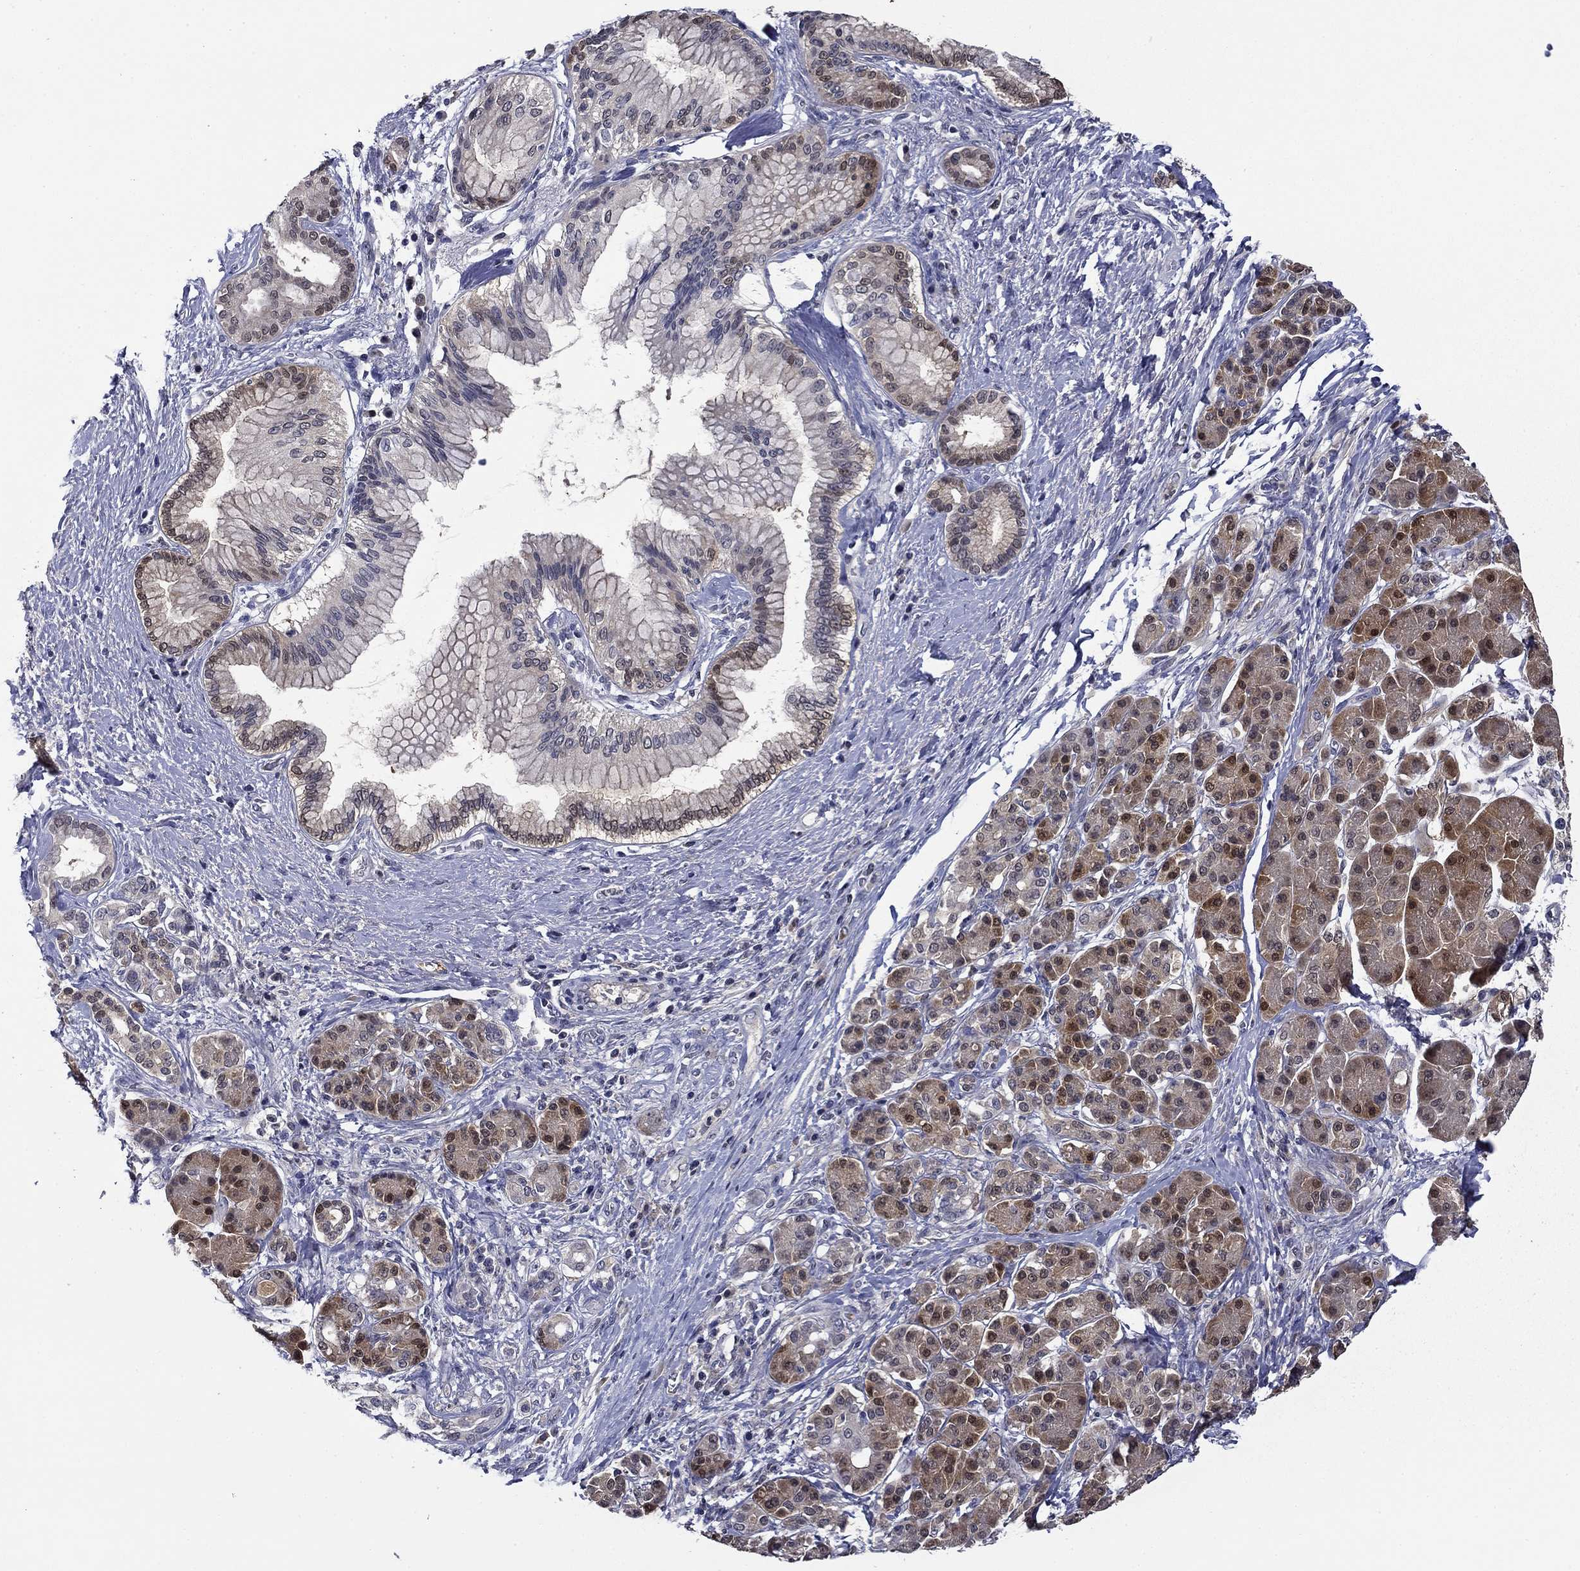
{"staining": {"intensity": "moderate", "quantity": "25%-75%", "location": "cytoplasmic/membranous,nuclear"}, "tissue": "pancreatic cancer", "cell_type": "Tumor cells", "image_type": "cancer", "snomed": [{"axis": "morphology", "description": "Adenocarcinoma, NOS"}, {"axis": "topography", "description": "Pancreas"}], "caption": "The image shows a brown stain indicating the presence of a protein in the cytoplasmic/membranous and nuclear of tumor cells in pancreatic cancer.", "gene": "DDTL", "patient": {"sex": "female", "age": 73}}